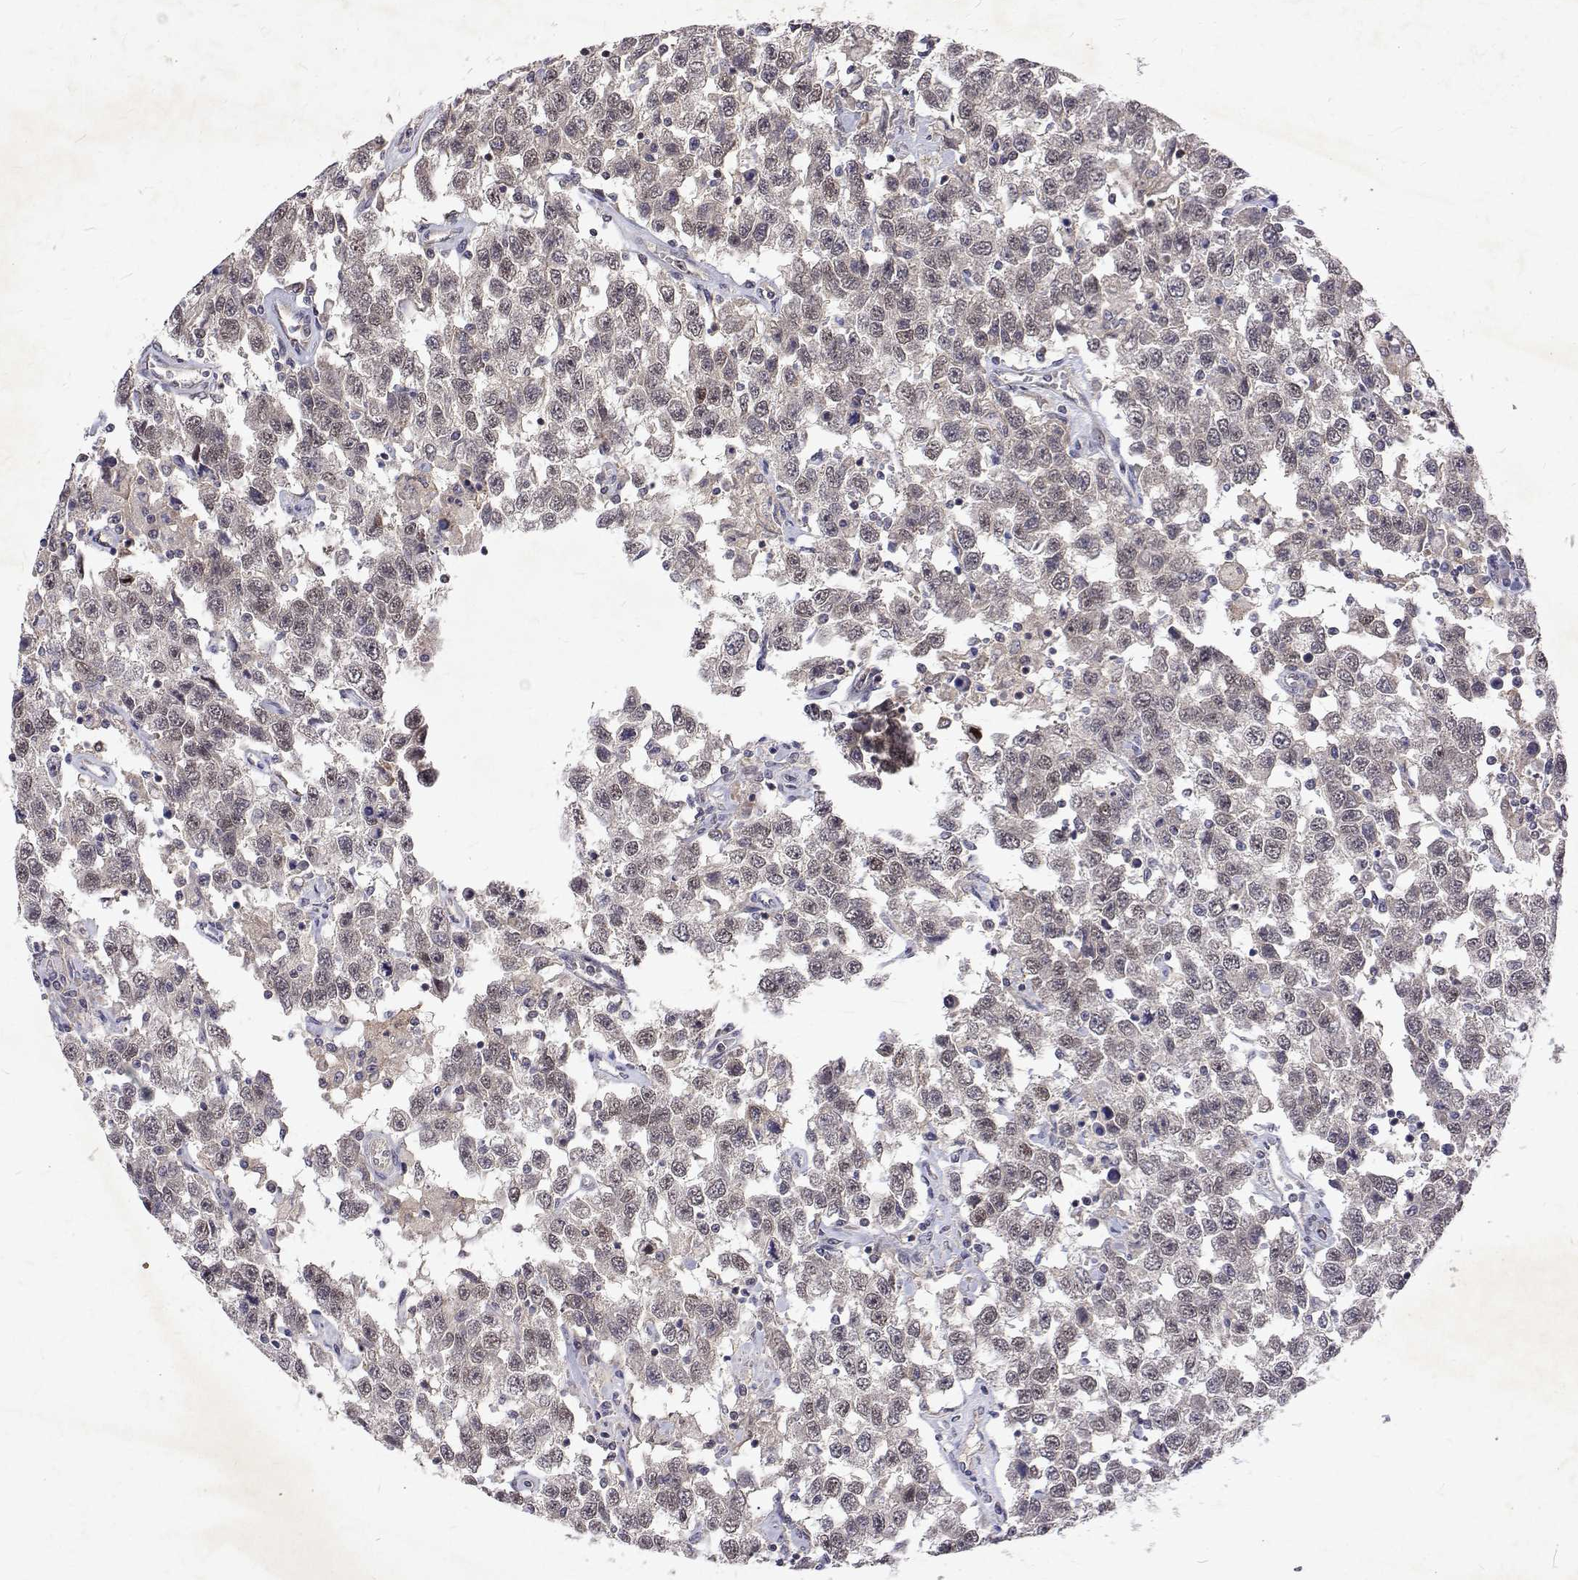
{"staining": {"intensity": "negative", "quantity": "none", "location": "none"}, "tissue": "testis cancer", "cell_type": "Tumor cells", "image_type": "cancer", "snomed": [{"axis": "morphology", "description": "Seminoma, NOS"}, {"axis": "topography", "description": "Testis"}], "caption": "Protein analysis of seminoma (testis) demonstrates no significant staining in tumor cells.", "gene": "ALKBH8", "patient": {"sex": "male", "age": 41}}